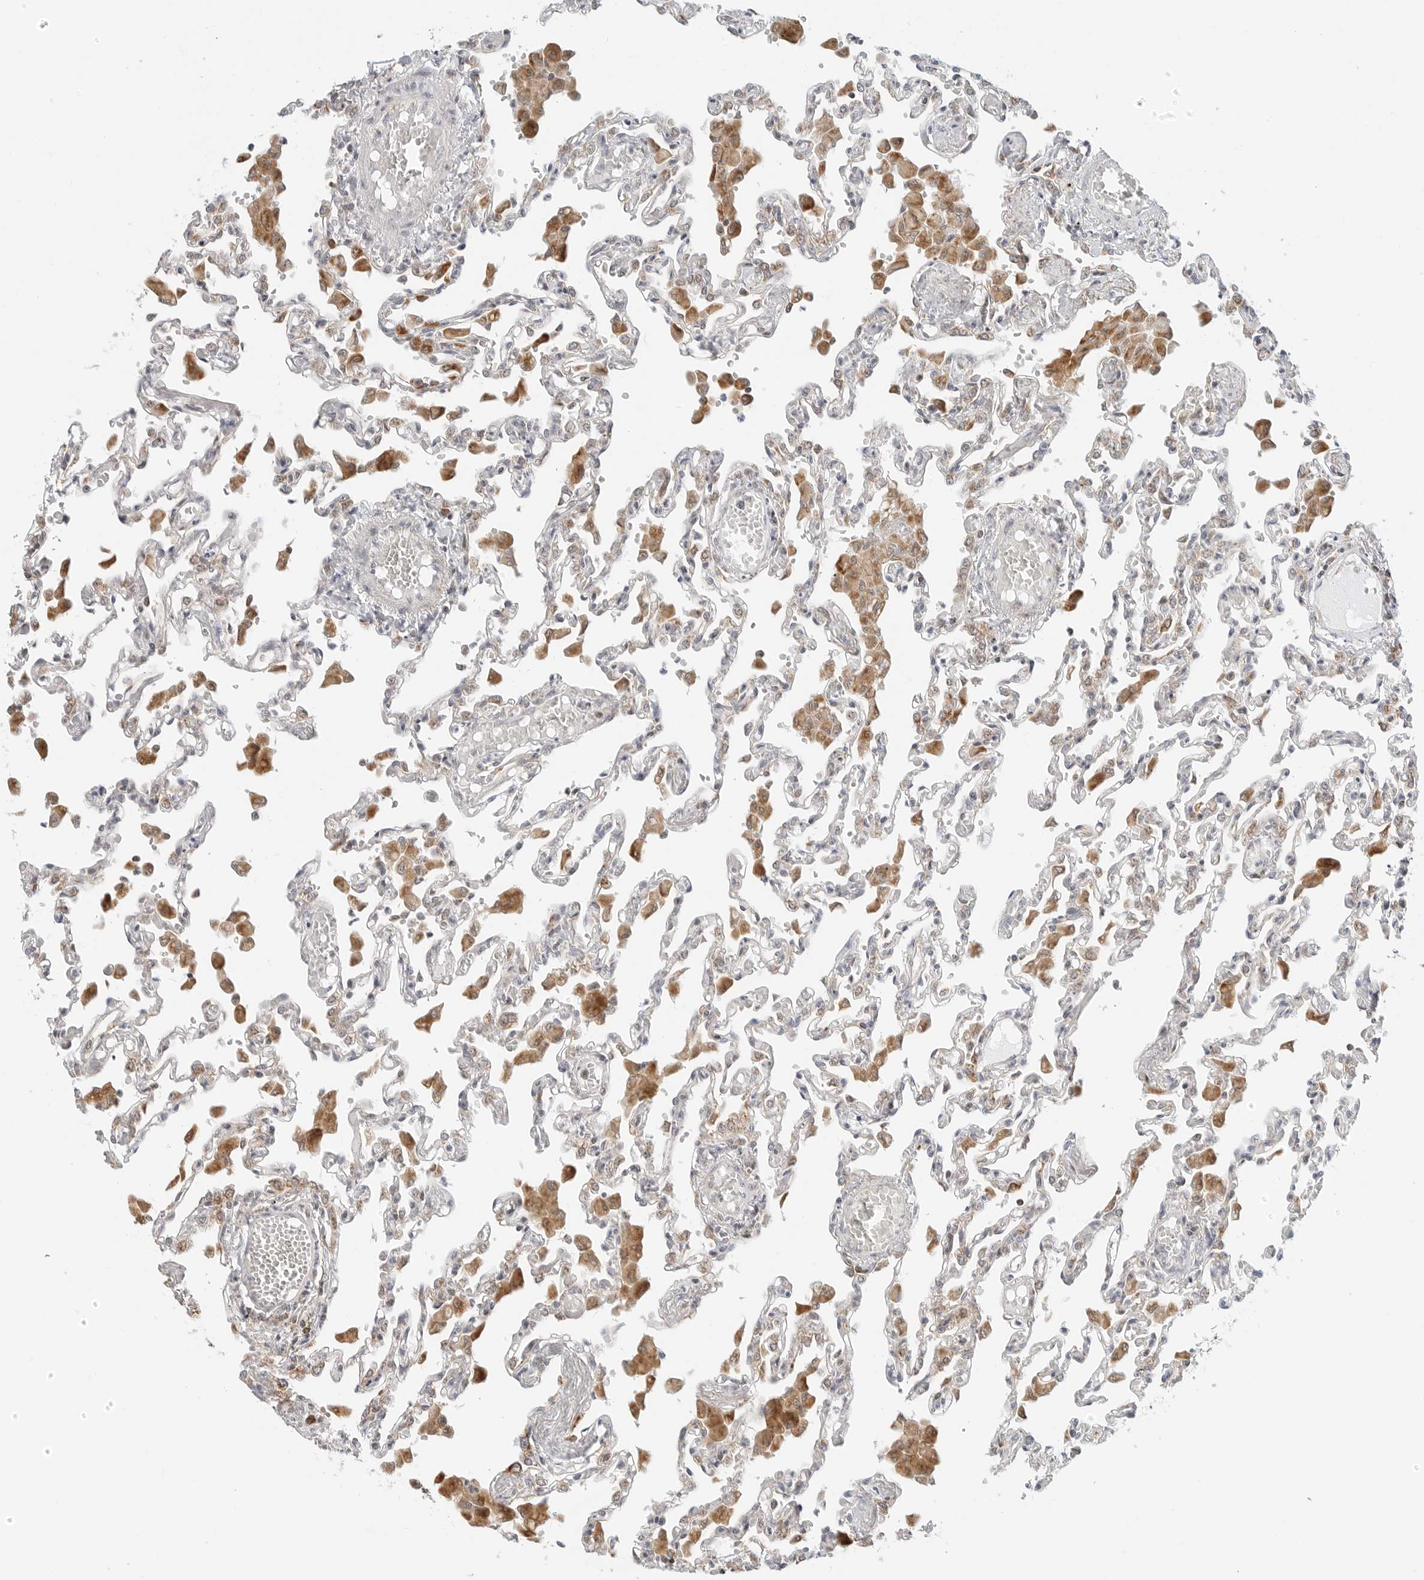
{"staining": {"intensity": "moderate", "quantity": "<25%", "location": "cytoplasmic/membranous"}, "tissue": "lung", "cell_type": "Alveolar cells", "image_type": "normal", "snomed": [{"axis": "morphology", "description": "Normal tissue, NOS"}, {"axis": "topography", "description": "Bronchus"}, {"axis": "topography", "description": "Lung"}], "caption": "IHC (DAB) staining of unremarkable human lung reveals moderate cytoplasmic/membranous protein staining in about <25% of alveolar cells.", "gene": "POLR3GL", "patient": {"sex": "female", "age": 49}}